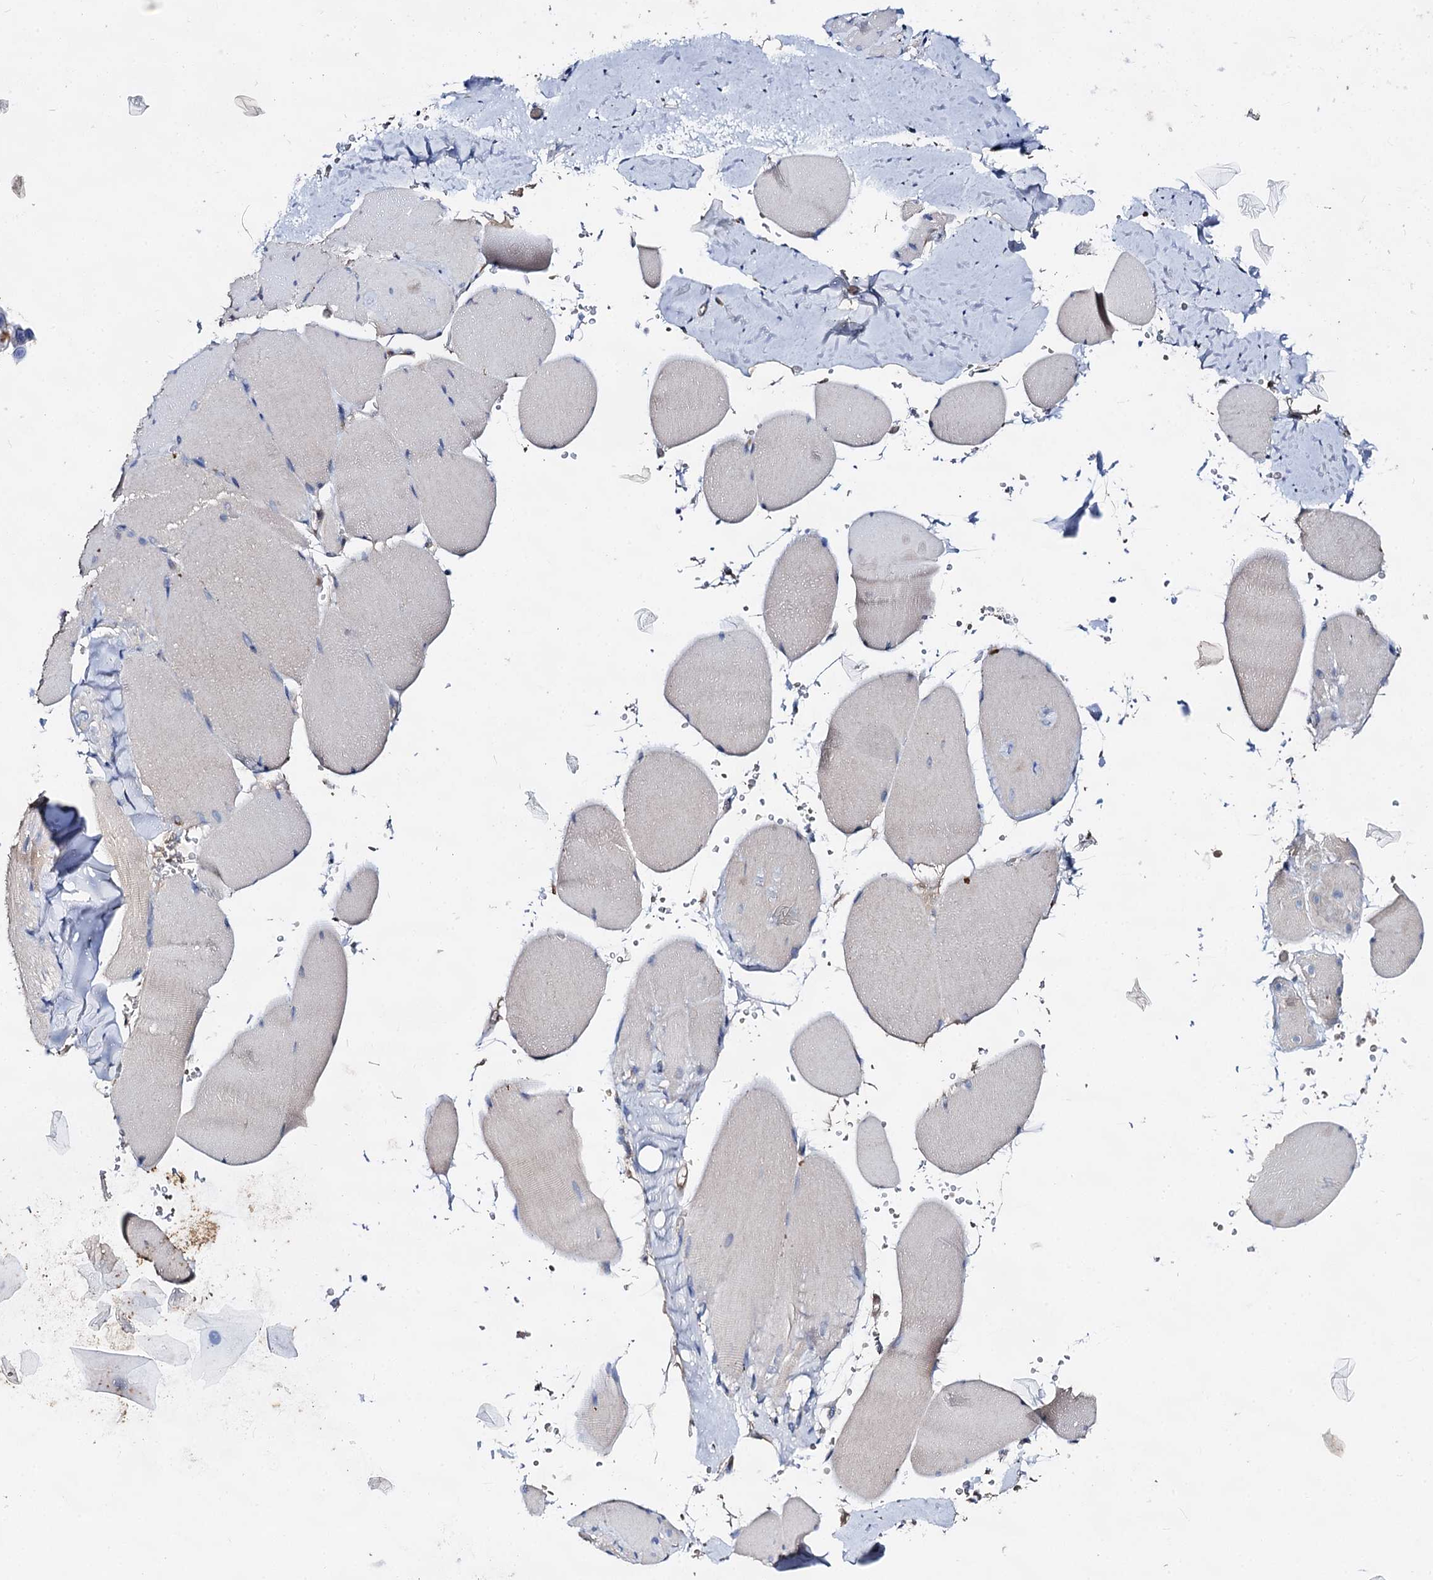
{"staining": {"intensity": "negative", "quantity": "none", "location": "none"}, "tissue": "skeletal muscle", "cell_type": "Myocytes", "image_type": "normal", "snomed": [{"axis": "morphology", "description": "Normal tissue, NOS"}, {"axis": "topography", "description": "Skeletal muscle"}, {"axis": "topography", "description": "Head-Neck"}], "caption": "Unremarkable skeletal muscle was stained to show a protein in brown. There is no significant positivity in myocytes. The staining was performed using DAB to visualize the protein expression in brown, while the nuclei were stained in blue with hematoxylin (Magnification: 20x).", "gene": "HVCN1", "patient": {"sex": "male", "age": 66}}